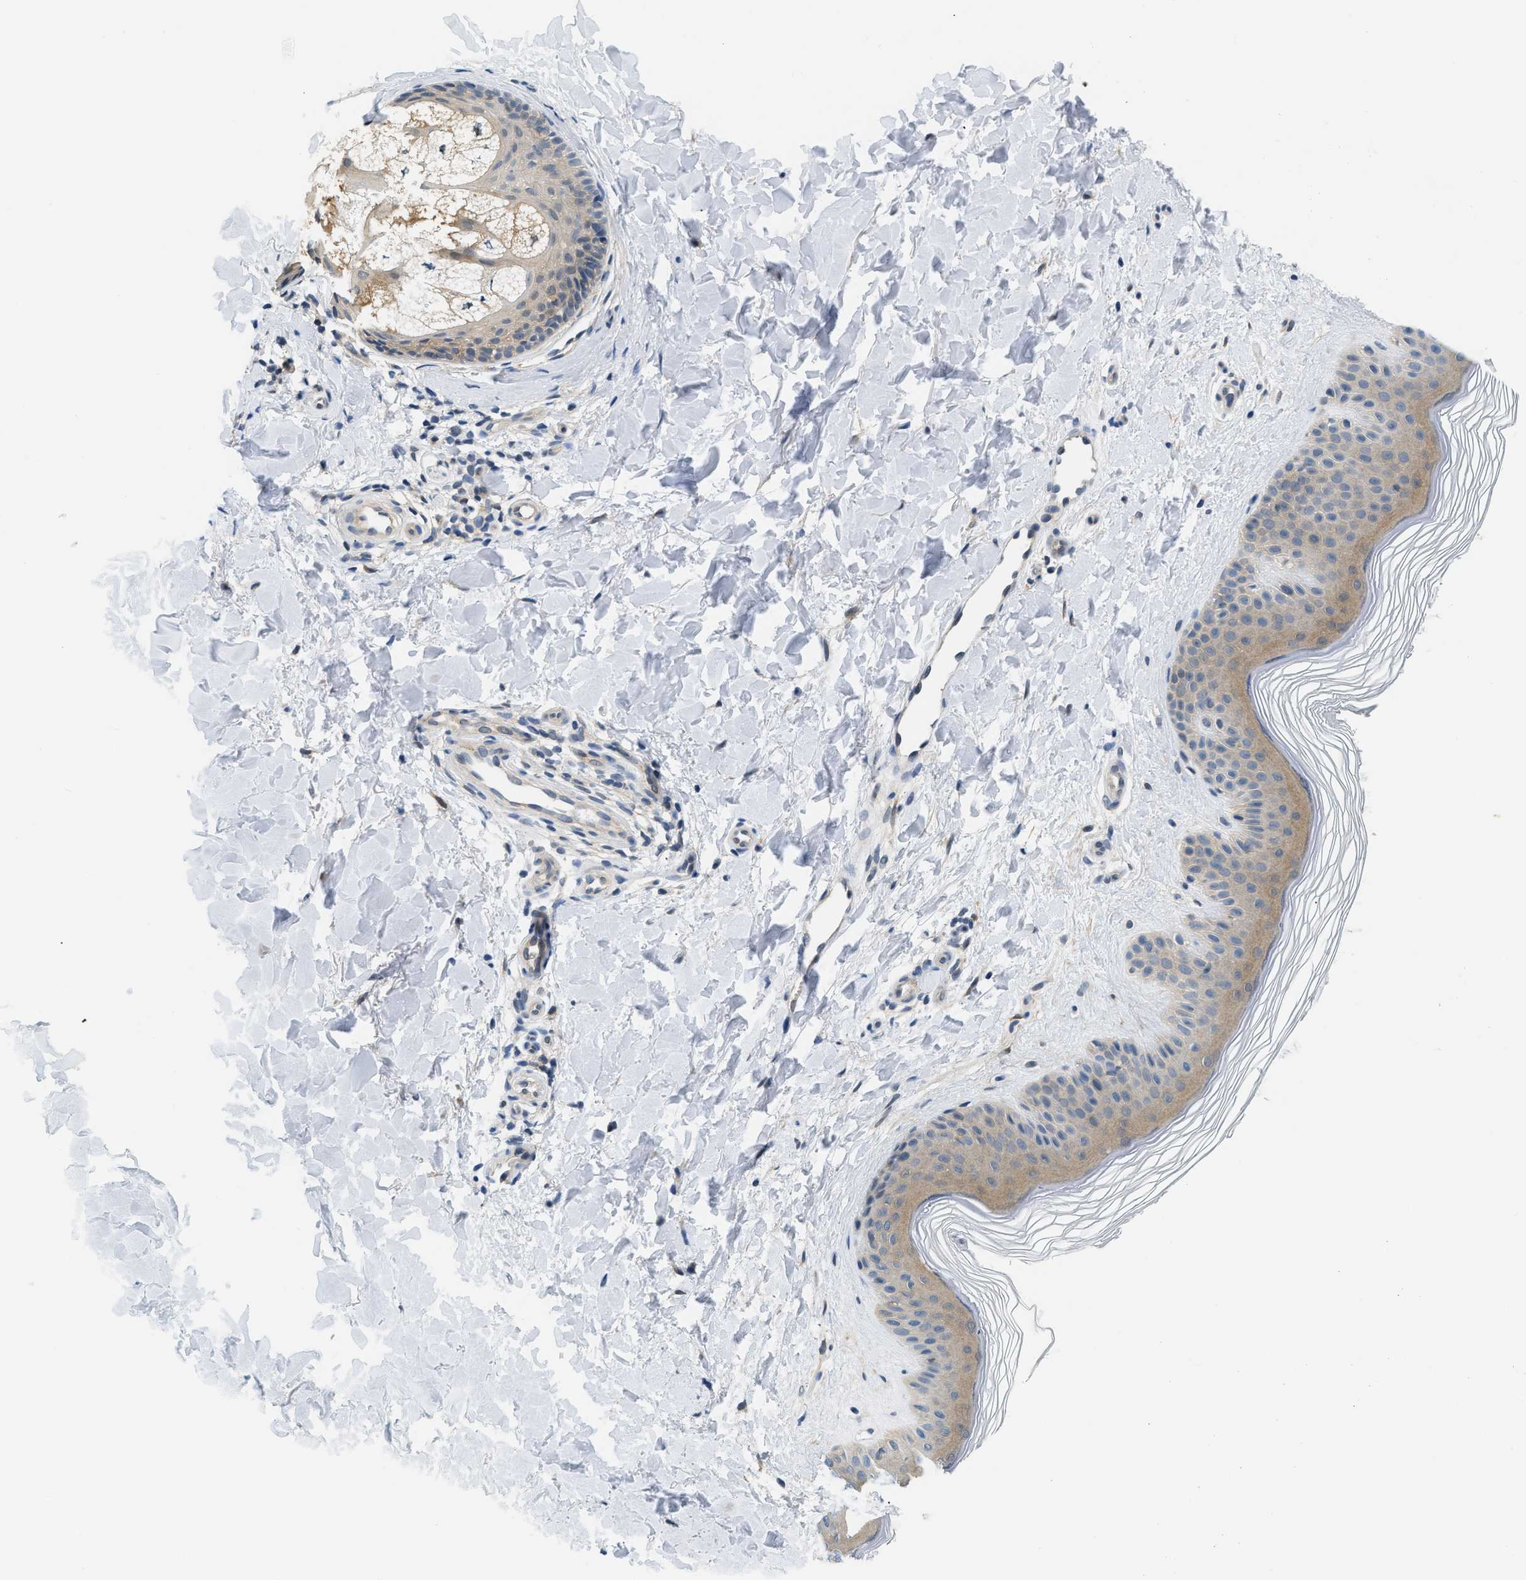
{"staining": {"intensity": "negative", "quantity": "none", "location": "none"}, "tissue": "skin", "cell_type": "Fibroblasts", "image_type": "normal", "snomed": [{"axis": "morphology", "description": "Normal tissue, NOS"}, {"axis": "morphology", "description": "Malignant melanoma, Metastatic site"}, {"axis": "topography", "description": "Skin"}], "caption": "This is an IHC image of normal skin. There is no staining in fibroblasts.", "gene": "EIF4EBP2", "patient": {"sex": "male", "age": 41}}